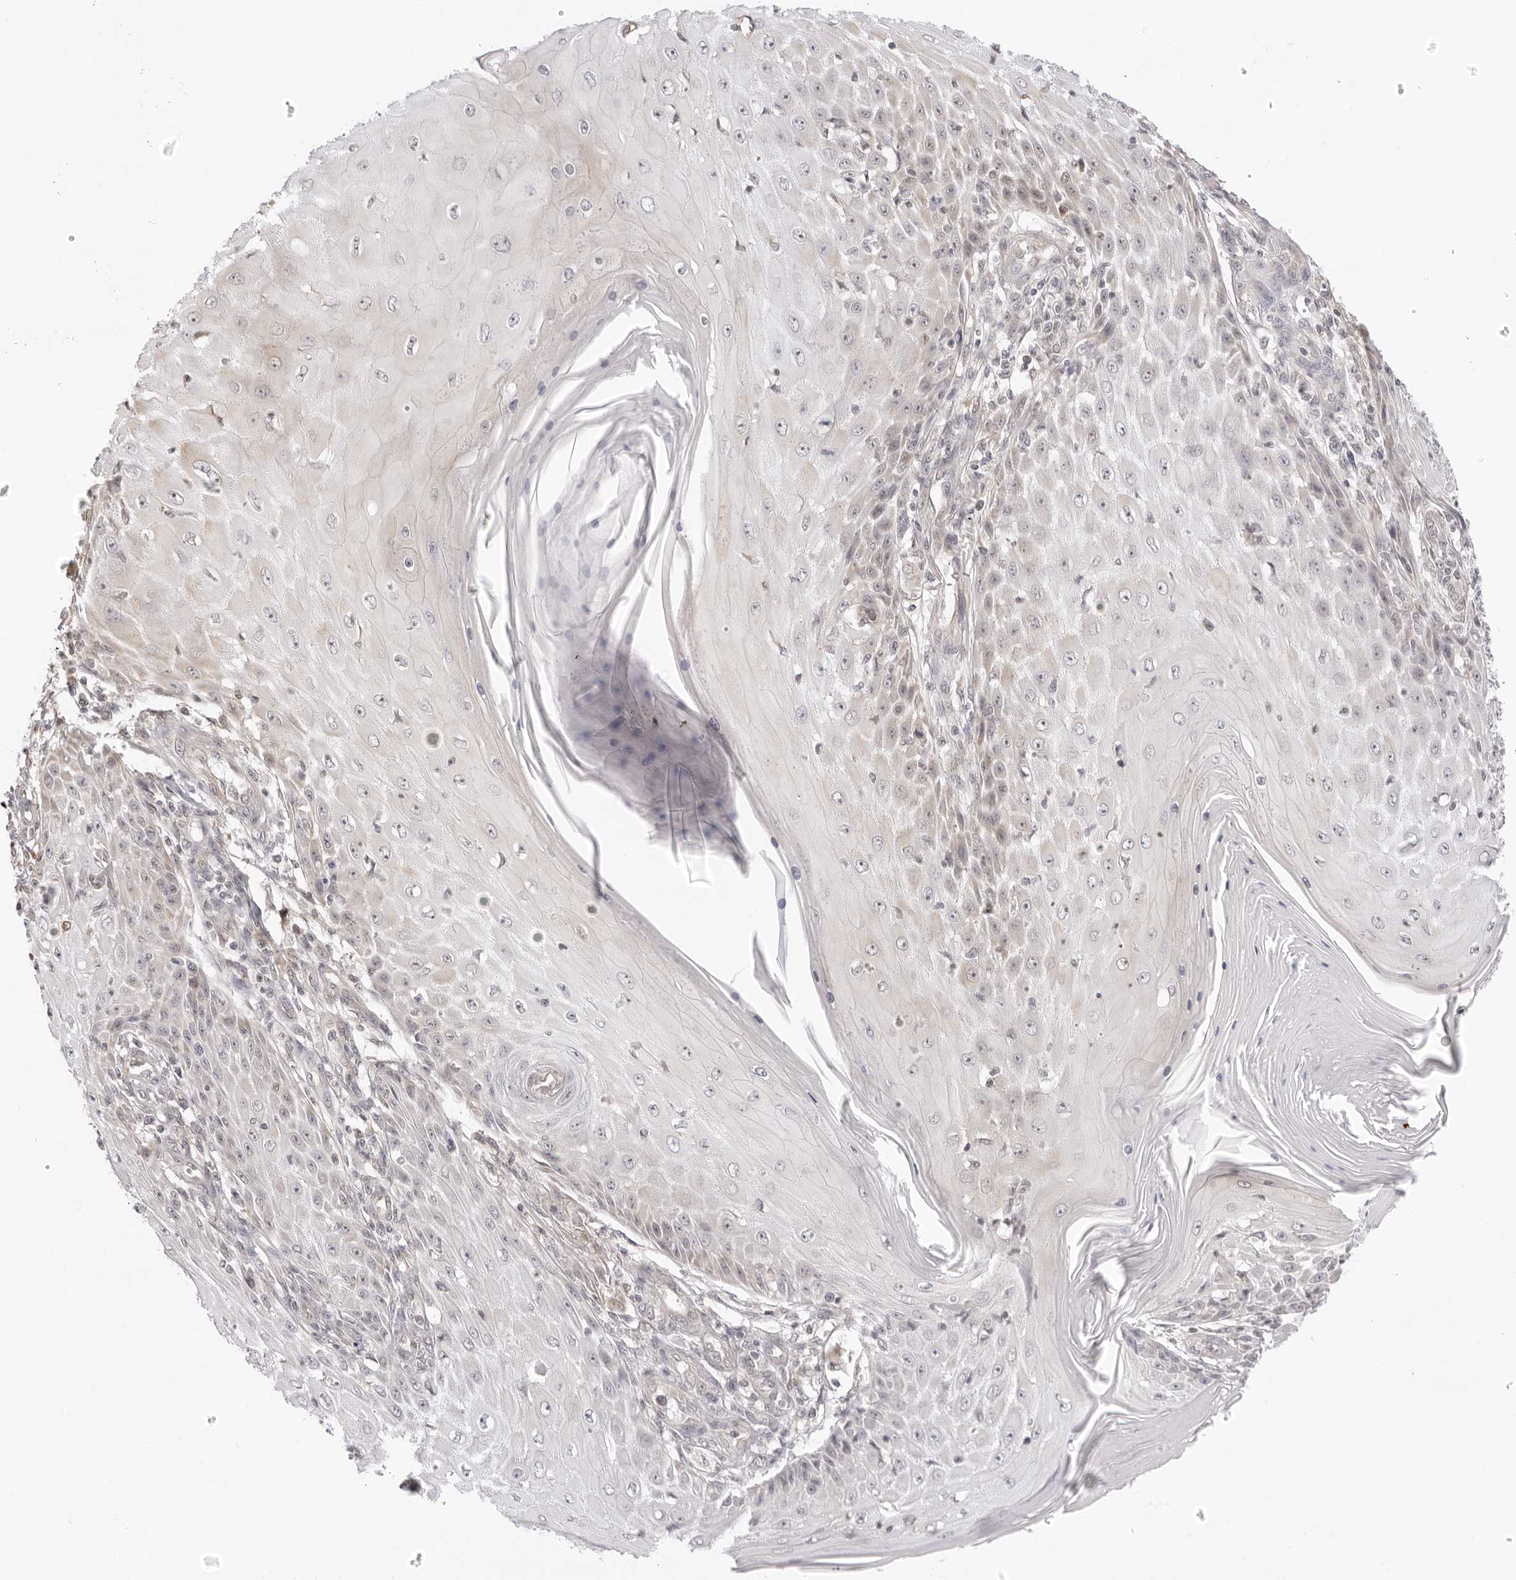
{"staining": {"intensity": "negative", "quantity": "none", "location": "none"}, "tissue": "skin cancer", "cell_type": "Tumor cells", "image_type": "cancer", "snomed": [{"axis": "morphology", "description": "Squamous cell carcinoma, NOS"}, {"axis": "topography", "description": "Skin"}], "caption": "Skin cancer (squamous cell carcinoma) was stained to show a protein in brown. There is no significant positivity in tumor cells.", "gene": "FDPS", "patient": {"sex": "female", "age": 73}}